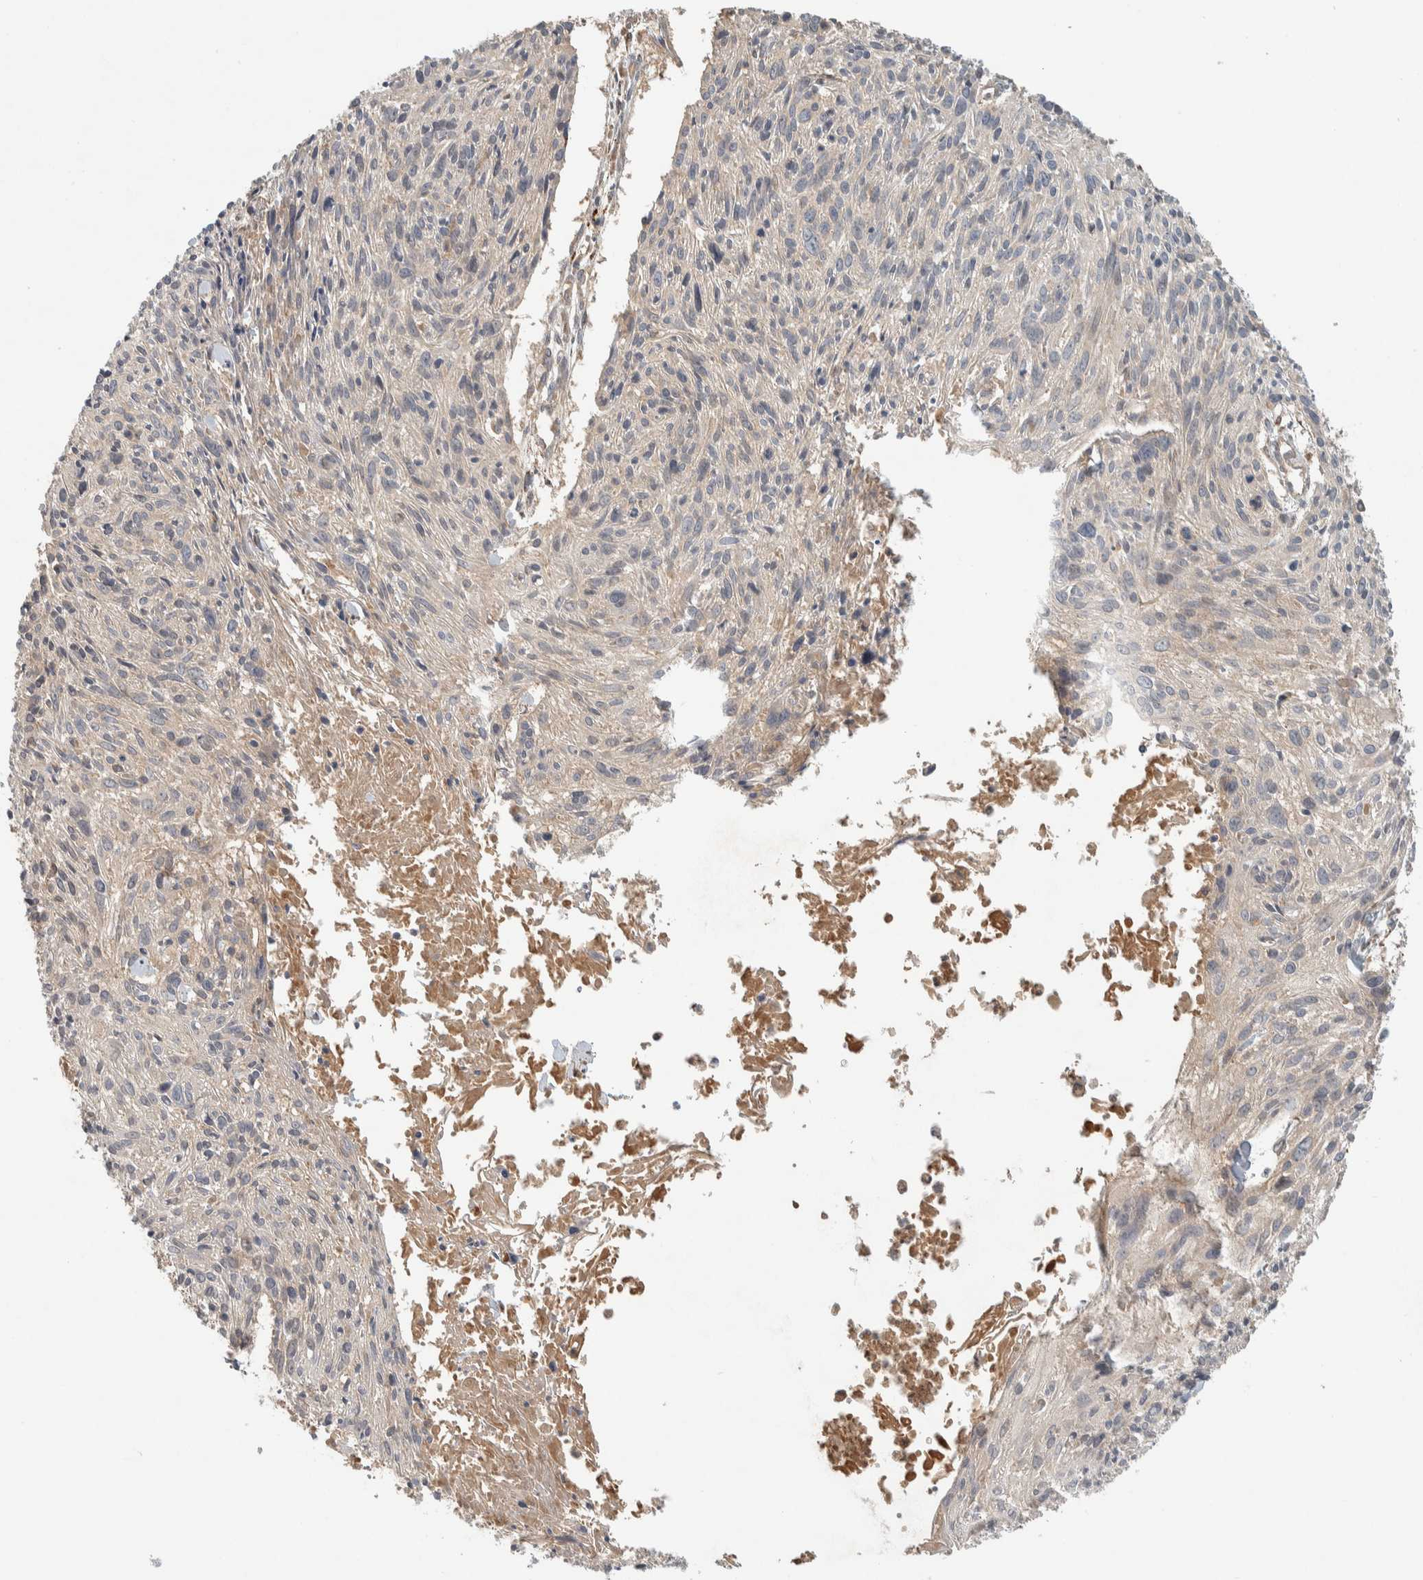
{"staining": {"intensity": "weak", "quantity": "<25%", "location": "cytoplasmic/membranous"}, "tissue": "cervical cancer", "cell_type": "Tumor cells", "image_type": "cancer", "snomed": [{"axis": "morphology", "description": "Squamous cell carcinoma, NOS"}, {"axis": "topography", "description": "Cervix"}], "caption": "Human cervical squamous cell carcinoma stained for a protein using immunohistochemistry exhibits no positivity in tumor cells.", "gene": "FAM167A", "patient": {"sex": "female", "age": 51}}